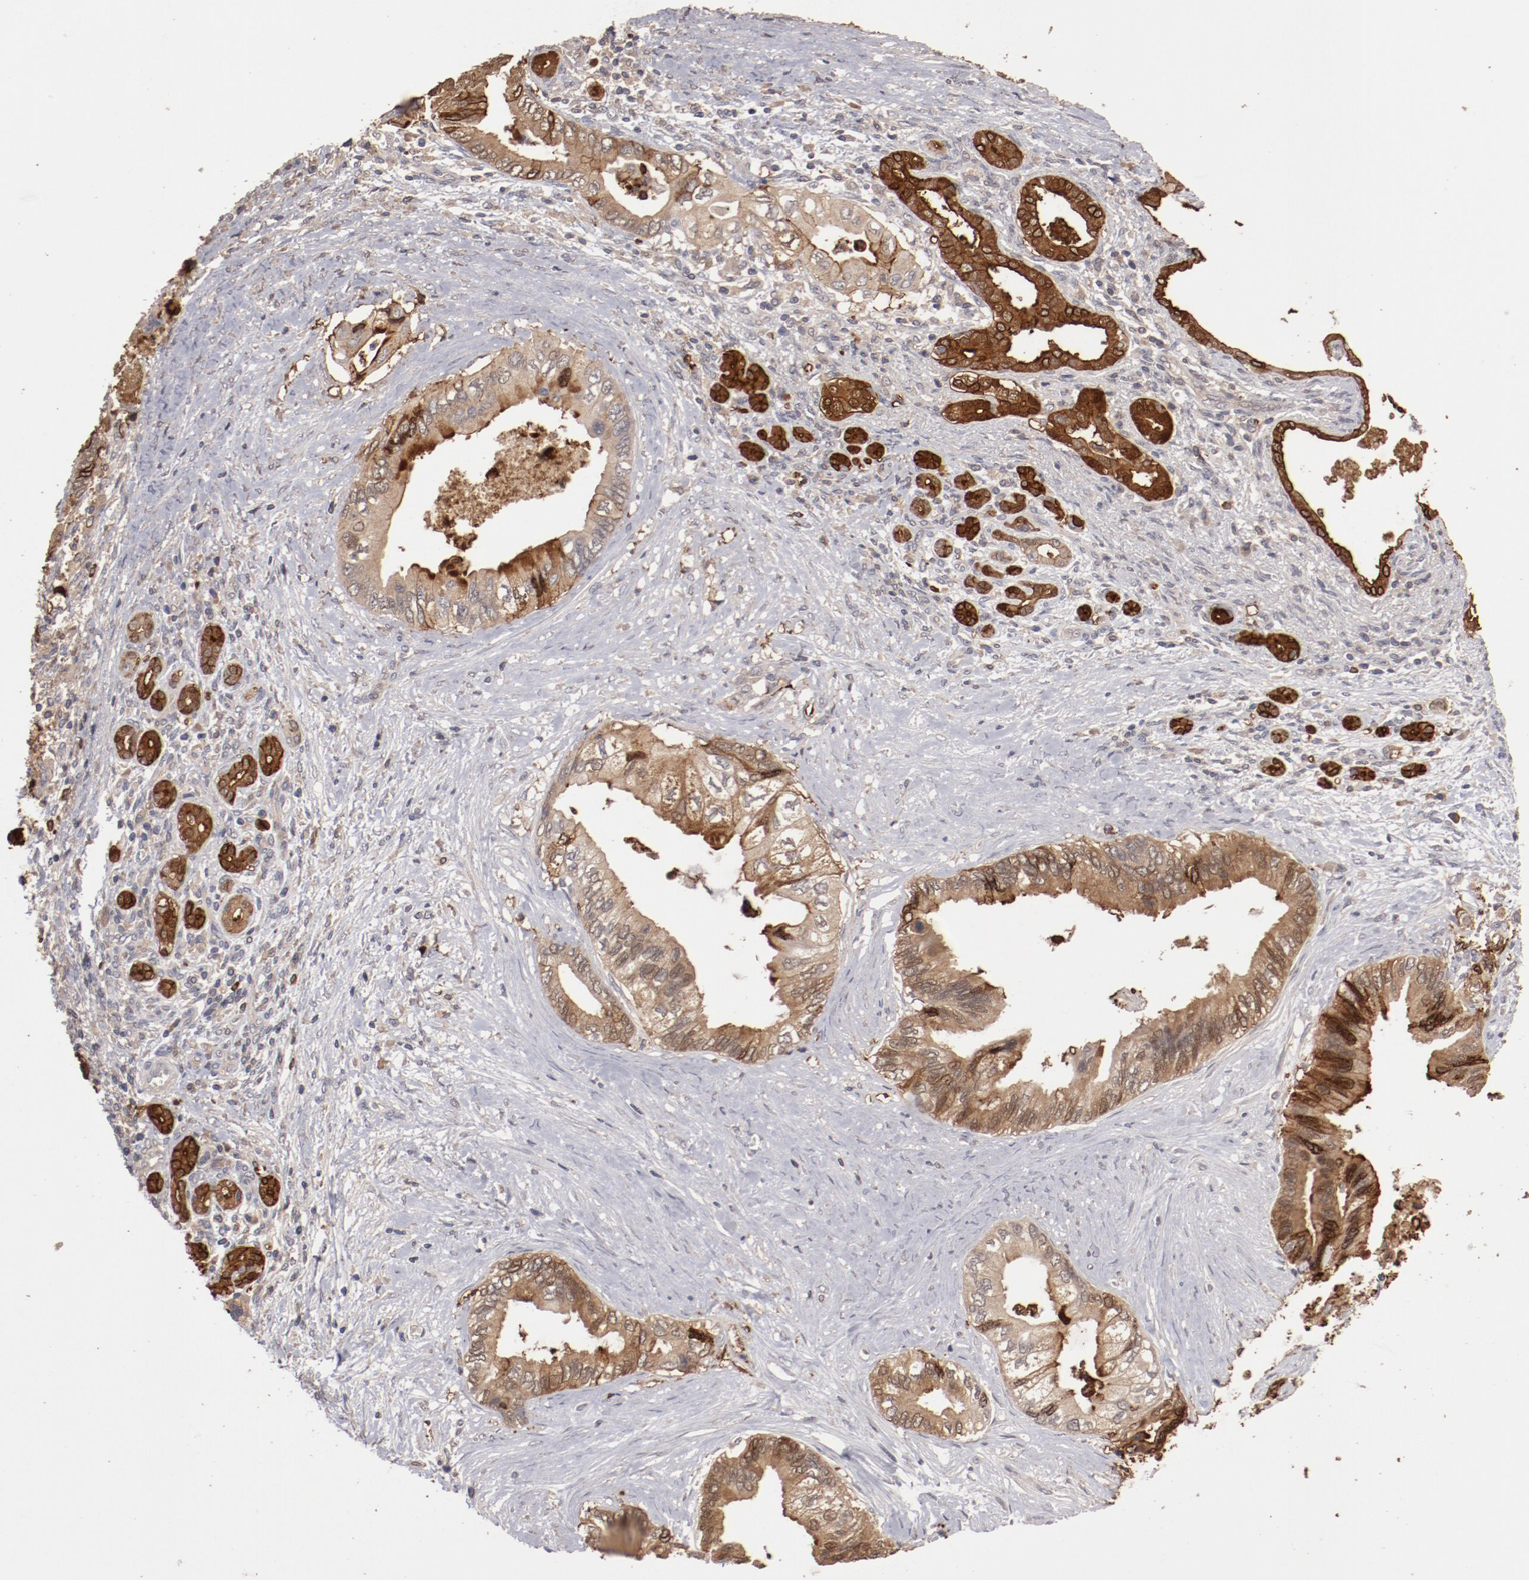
{"staining": {"intensity": "strong", "quantity": ">75%", "location": "cytoplasmic/membranous"}, "tissue": "pancreatic cancer", "cell_type": "Tumor cells", "image_type": "cancer", "snomed": [{"axis": "morphology", "description": "Adenocarcinoma, NOS"}, {"axis": "topography", "description": "Pancreas"}], "caption": "Immunohistochemical staining of human pancreatic adenocarcinoma reveals high levels of strong cytoplasmic/membranous protein positivity in about >75% of tumor cells.", "gene": "LRRC75B", "patient": {"sex": "female", "age": 66}}